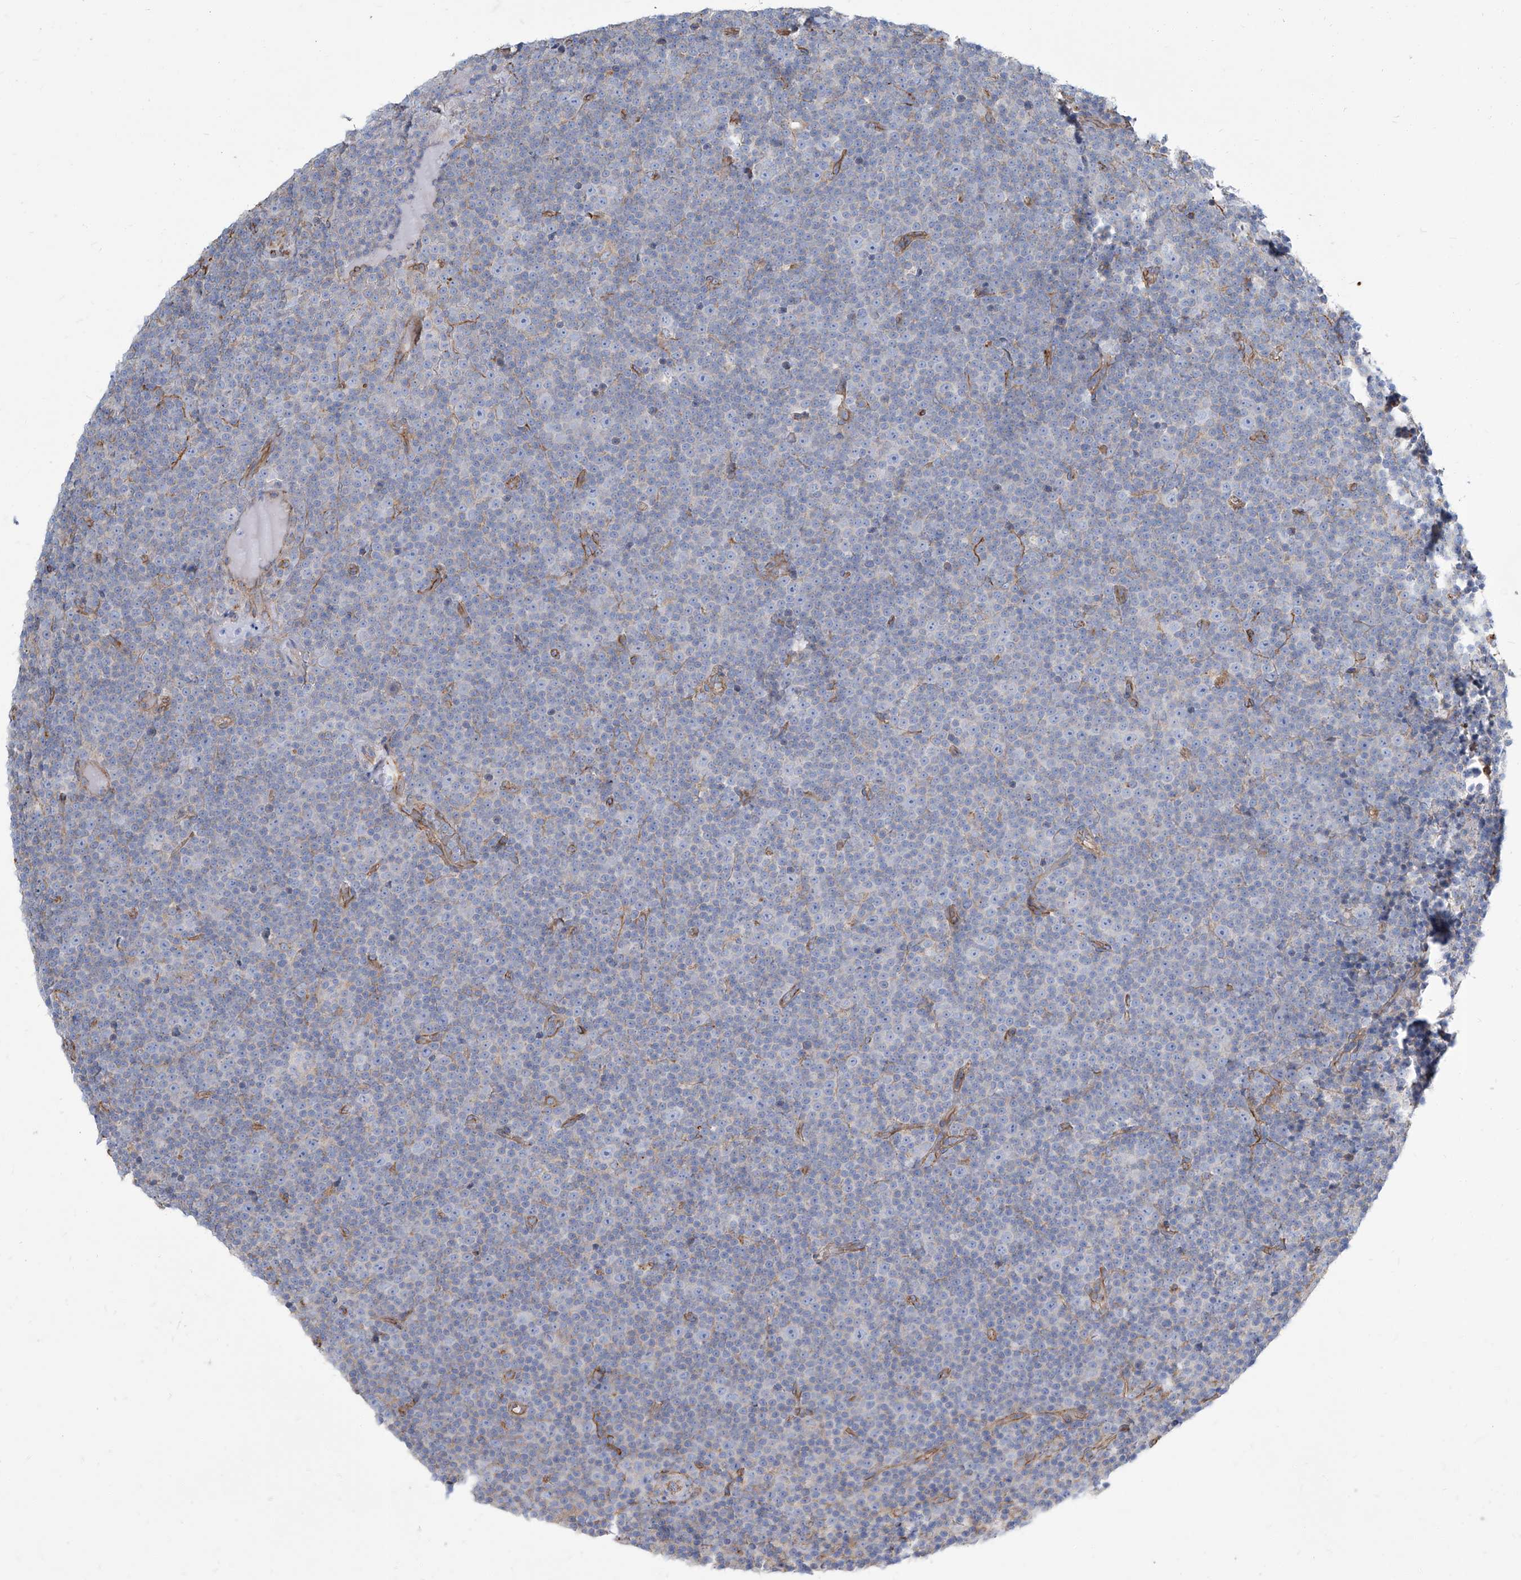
{"staining": {"intensity": "negative", "quantity": "none", "location": "none"}, "tissue": "lymphoma", "cell_type": "Tumor cells", "image_type": "cancer", "snomed": [{"axis": "morphology", "description": "Malignant lymphoma, non-Hodgkin's type, Low grade"}, {"axis": "topography", "description": "Lymph node"}], "caption": "Tumor cells show no significant protein expression in lymphoma.", "gene": "TXLNB", "patient": {"sex": "female", "age": 67}}